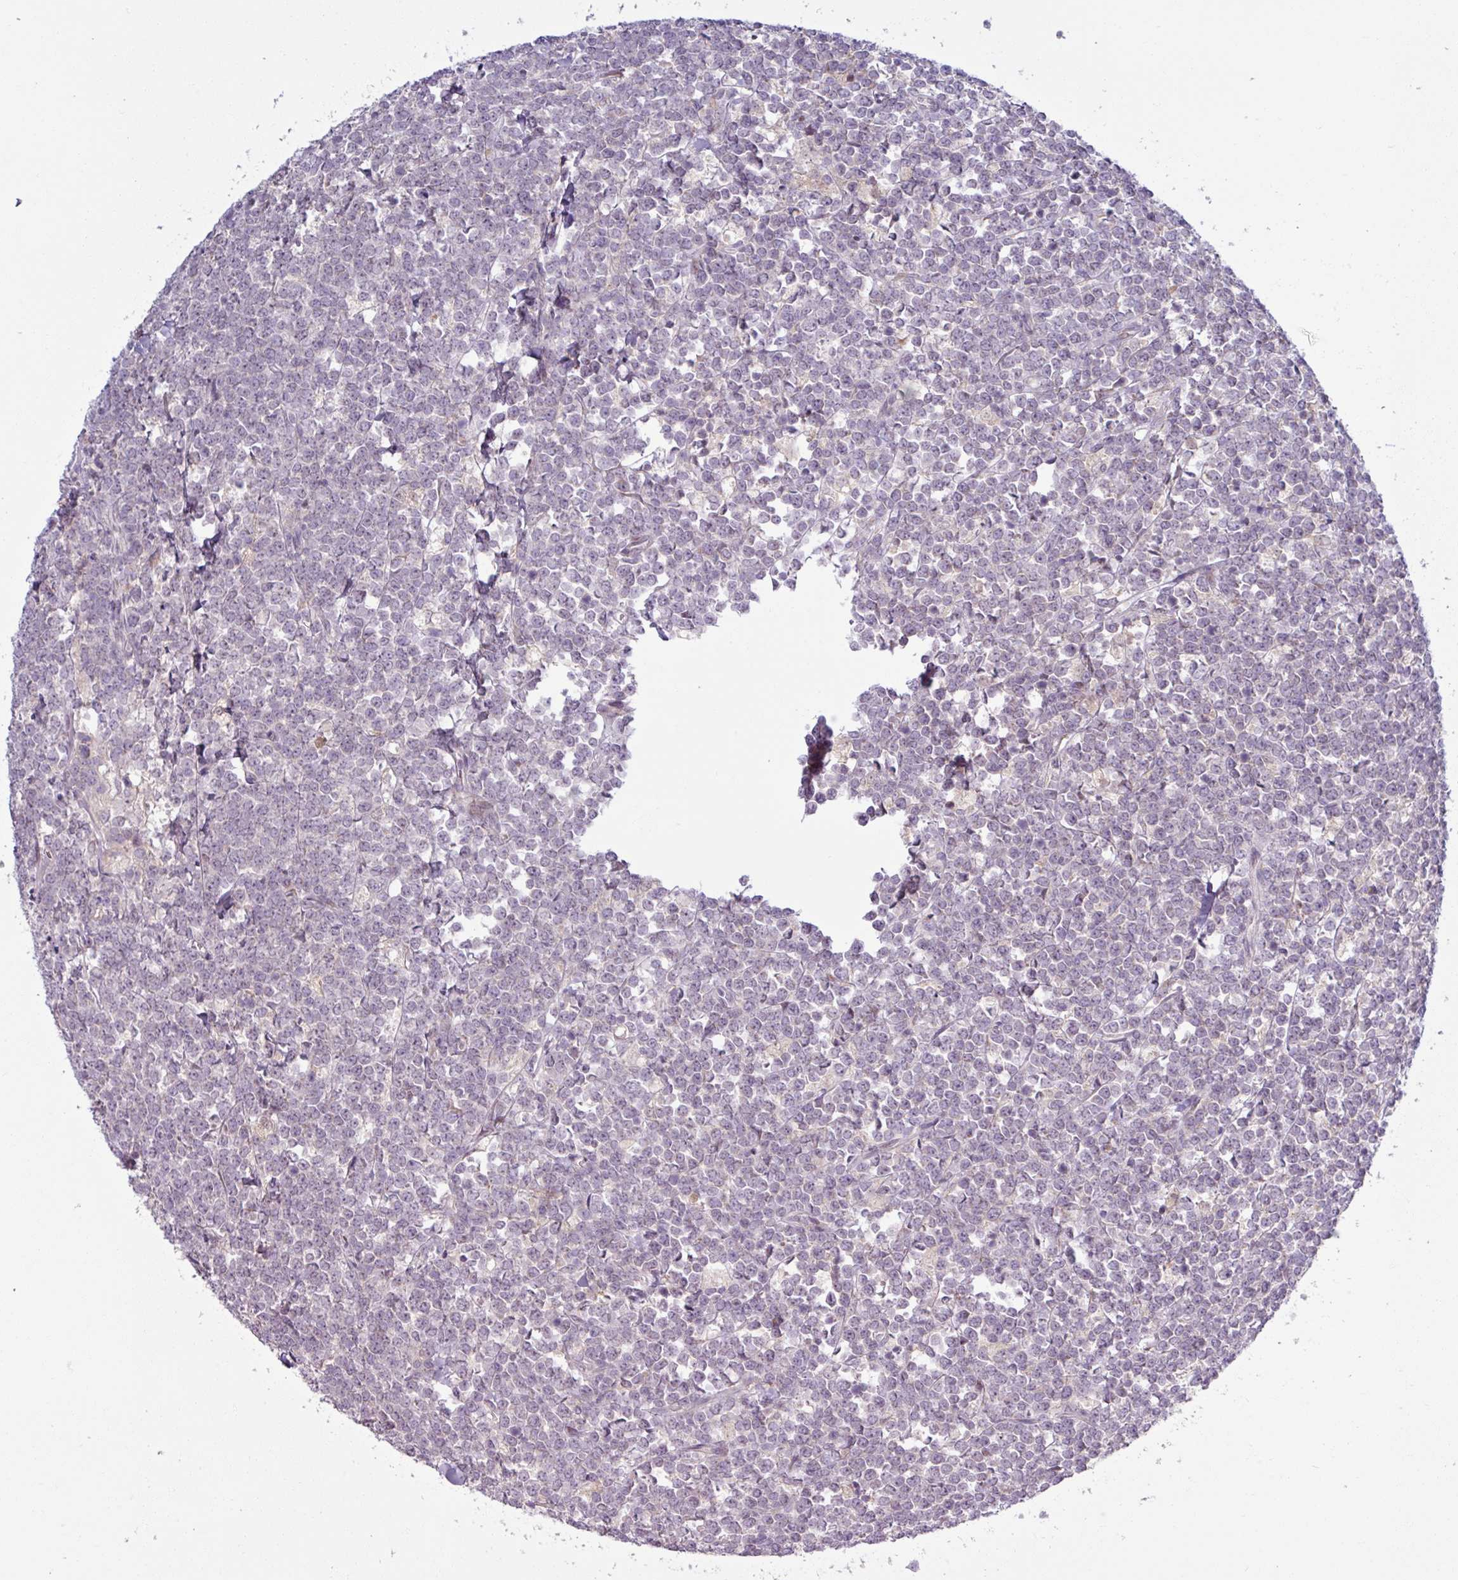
{"staining": {"intensity": "negative", "quantity": "none", "location": "none"}, "tissue": "lymphoma", "cell_type": "Tumor cells", "image_type": "cancer", "snomed": [{"axis": "morphology", "description": "Malignant lymphoma, non-Hodgkin's type, High grade"}, {"axis": "topography", "description": "Small intestine"}, {"axis": "topography", "description": "Colon"}], "caption": "Immunohistochemistry histopathology image of neoplastic tissue: lymphoma stained with DAB (3,3'-diaminobenzidine) shows no significant protein positivity in tumor cells. Brightfield microscopy of immunohistochemistry stained with DAB (3,3'-diaminobenzidine) (brown) and hematoxylin (blue), captured at high magnification.", "gene": "OGFOD3", "patient": {"sex": "male", "age": 8}}